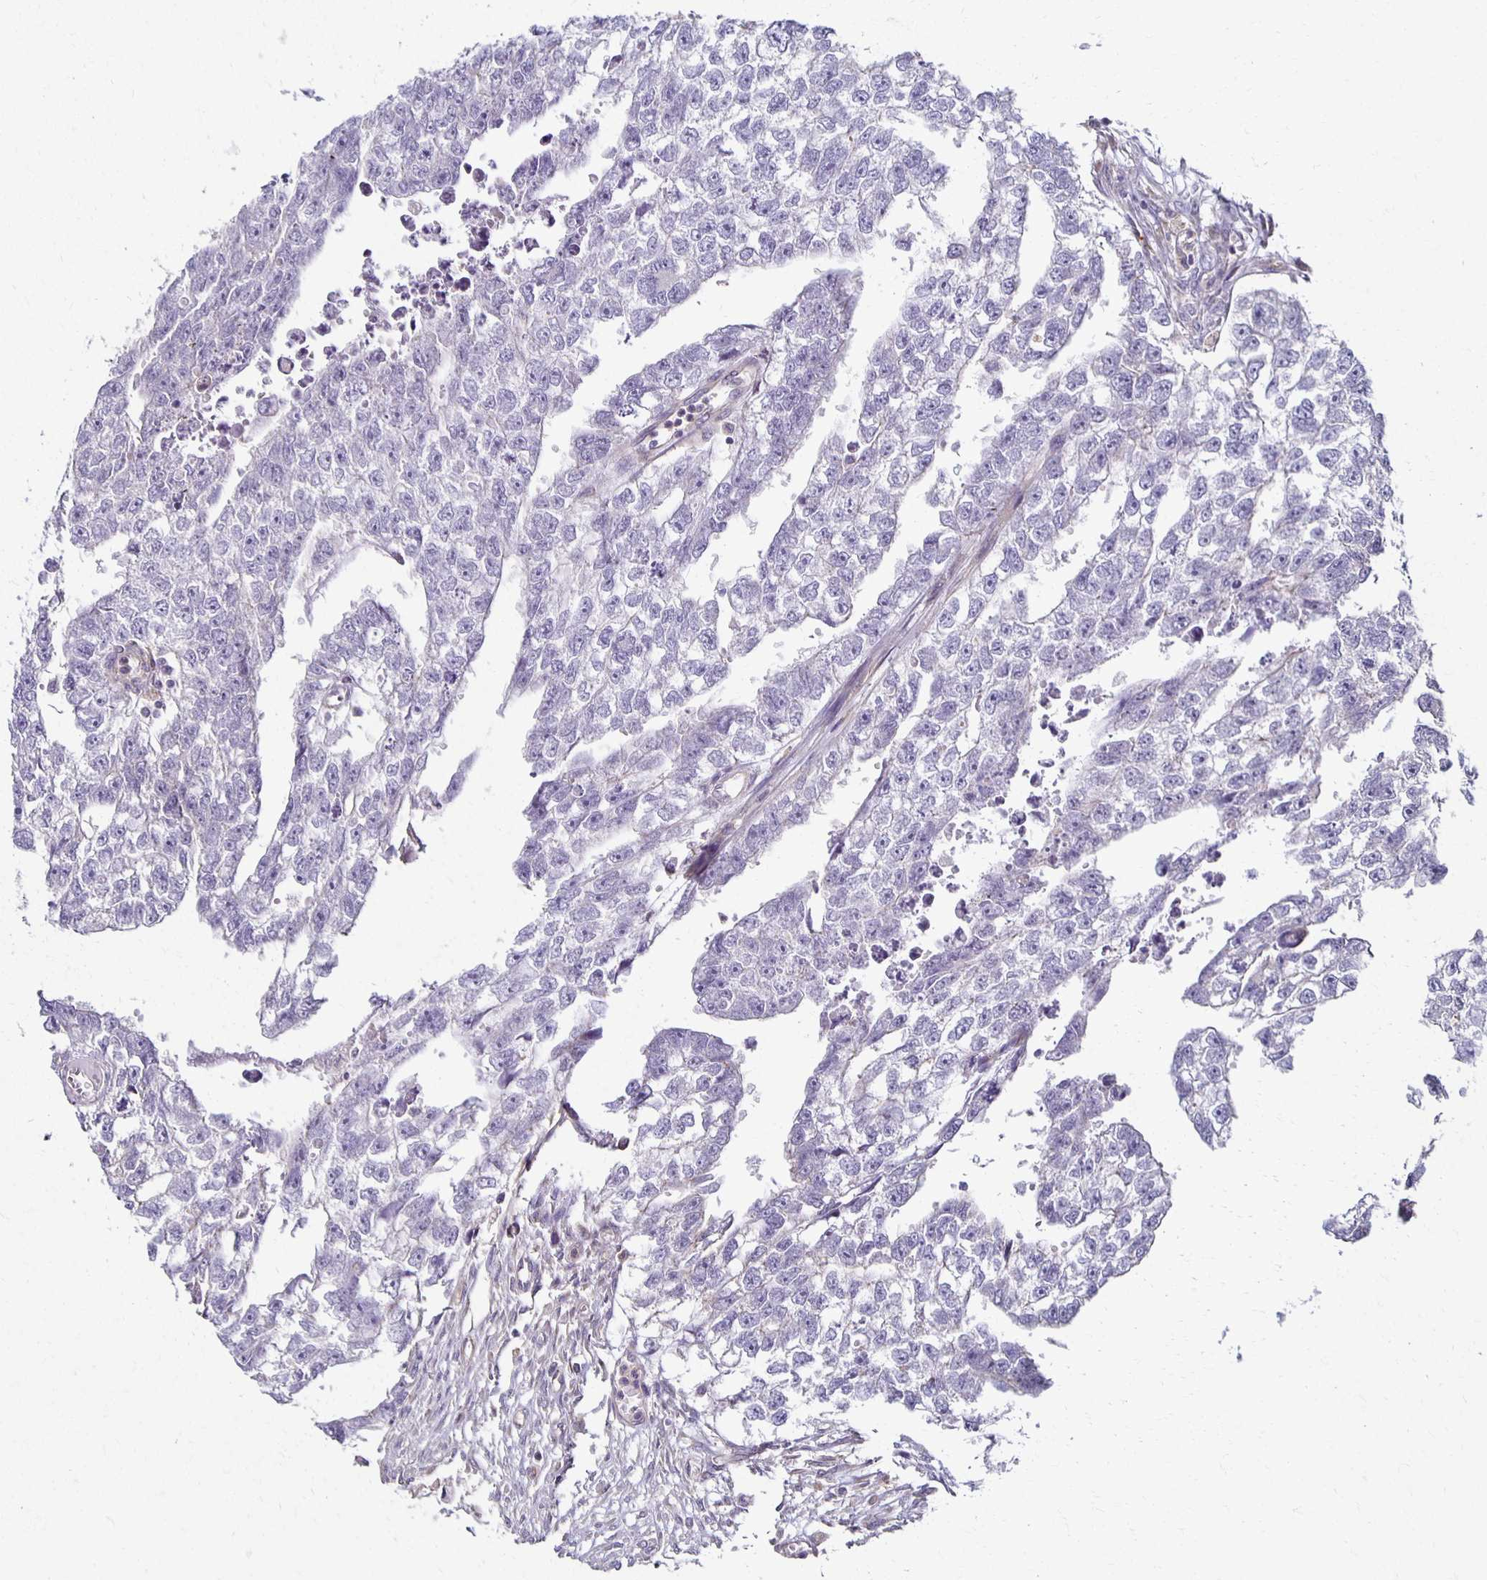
{"staining": {"intensity": "negative", "quantity": "none", "location": "none"}, "tissue": "testis cancer", "cell_type": "Tumor cells", "image_type": "cancer", "snomed": [{"axis": "morphology", "description": "Carcinoma, Embryonal, NOS"}, {"axis": "morphology", "description": "Teratoma, malignant, NOS"}, {"axis": "topography", "description": "Testis"}], "caption": "Immunohistochemistry (IHC) of testis cancer displays no positivity in tumor cells.", "gene": "GPX4", "patient": {"sex": "male", "age": 44}}